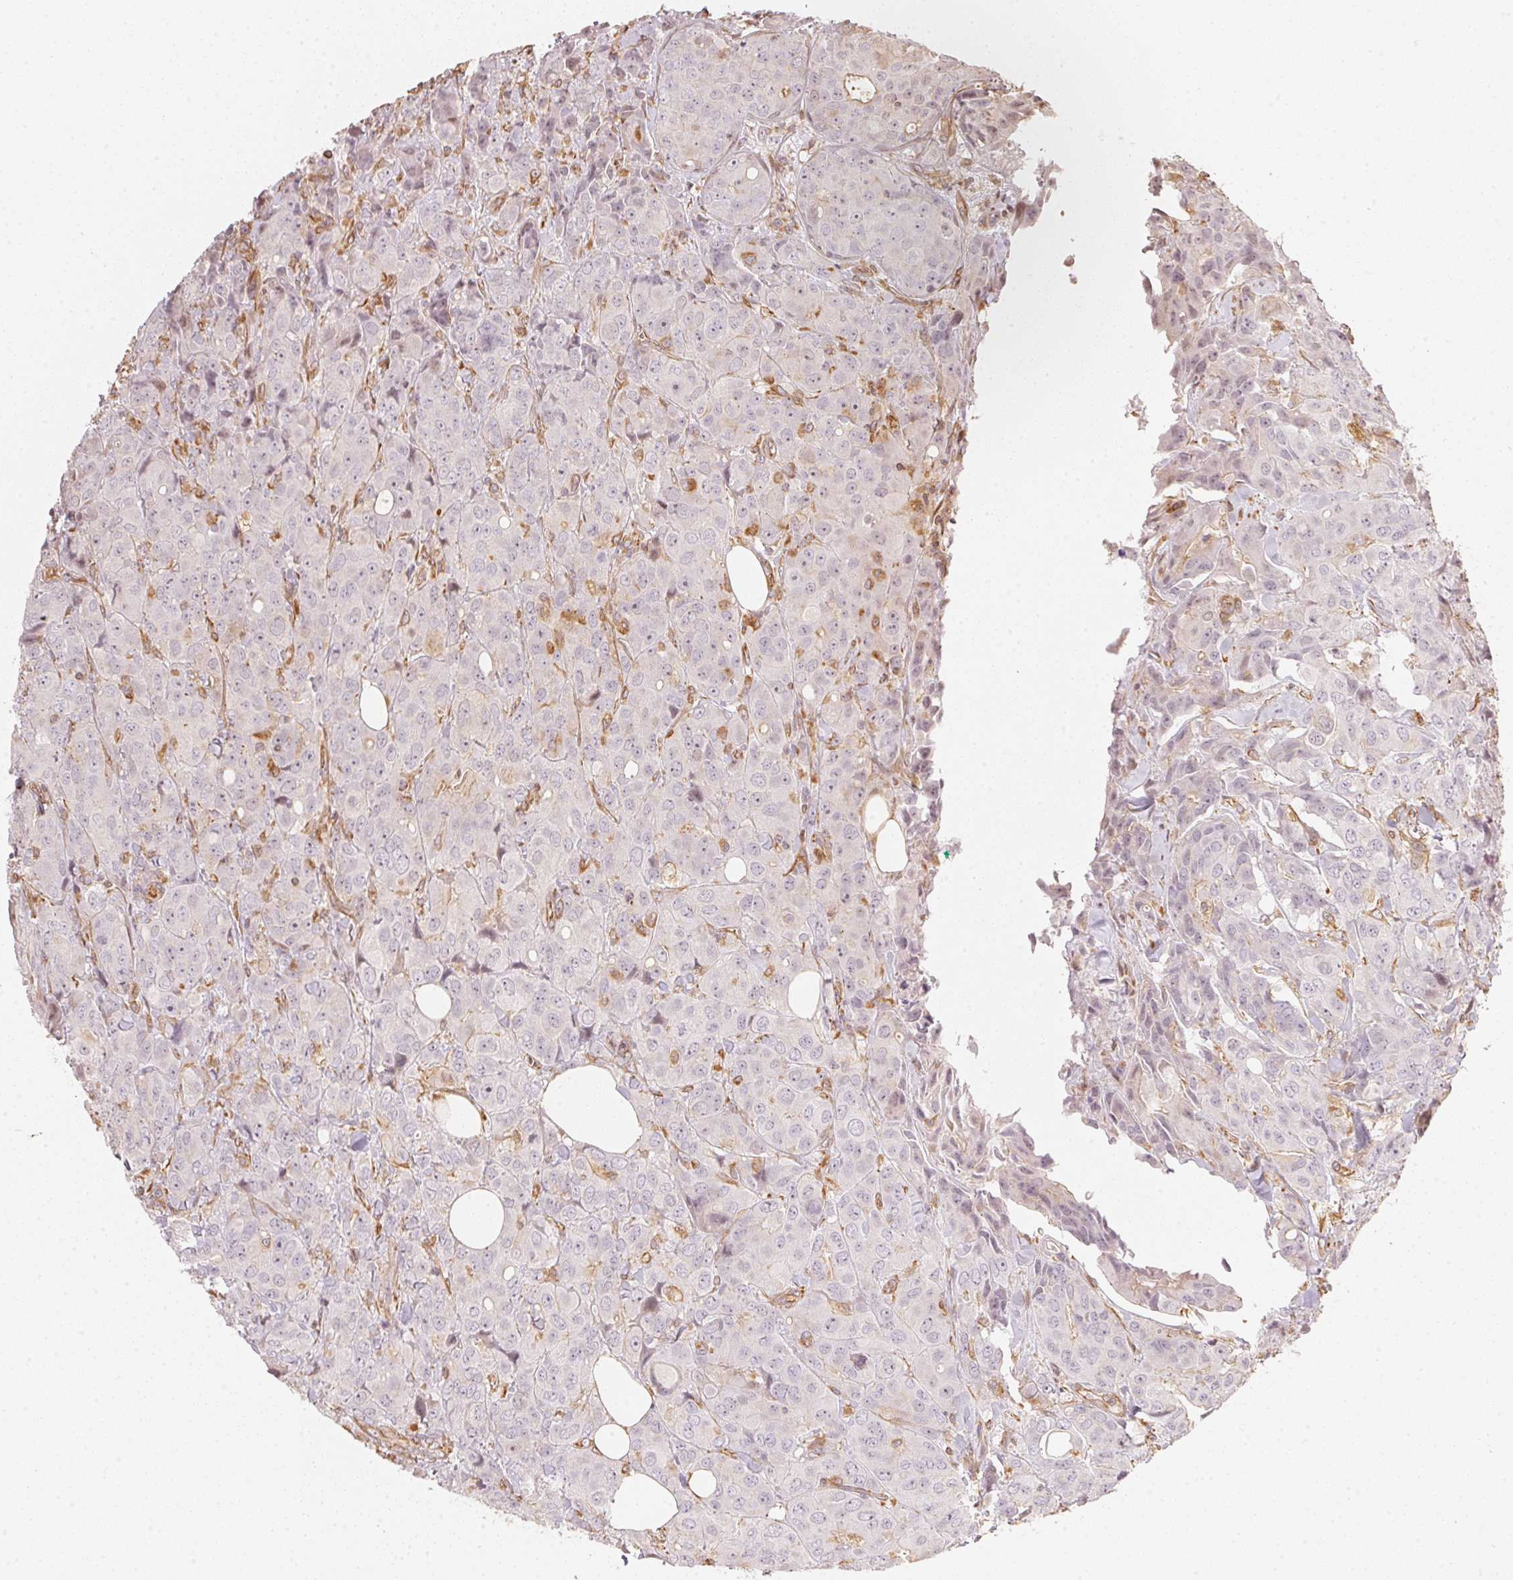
{"staining": {"intensity": "negative", "quantity": "none", "location": "none"}, "tissue": "breast cancer", "cell_type": "Tumor cells", "image_type": "cancer", "snomed": [{"axis": "morphology", "description": "Duct carcinoma"}, {"axis": "topography", "description": "Breast"}], "caption": "The histopathology image demonstrates no staining of tumor cells in infiltrating ductal carcinoma (breast).", "gene": "FOXR2", "patient": {"sex": "female", "age": 43}}